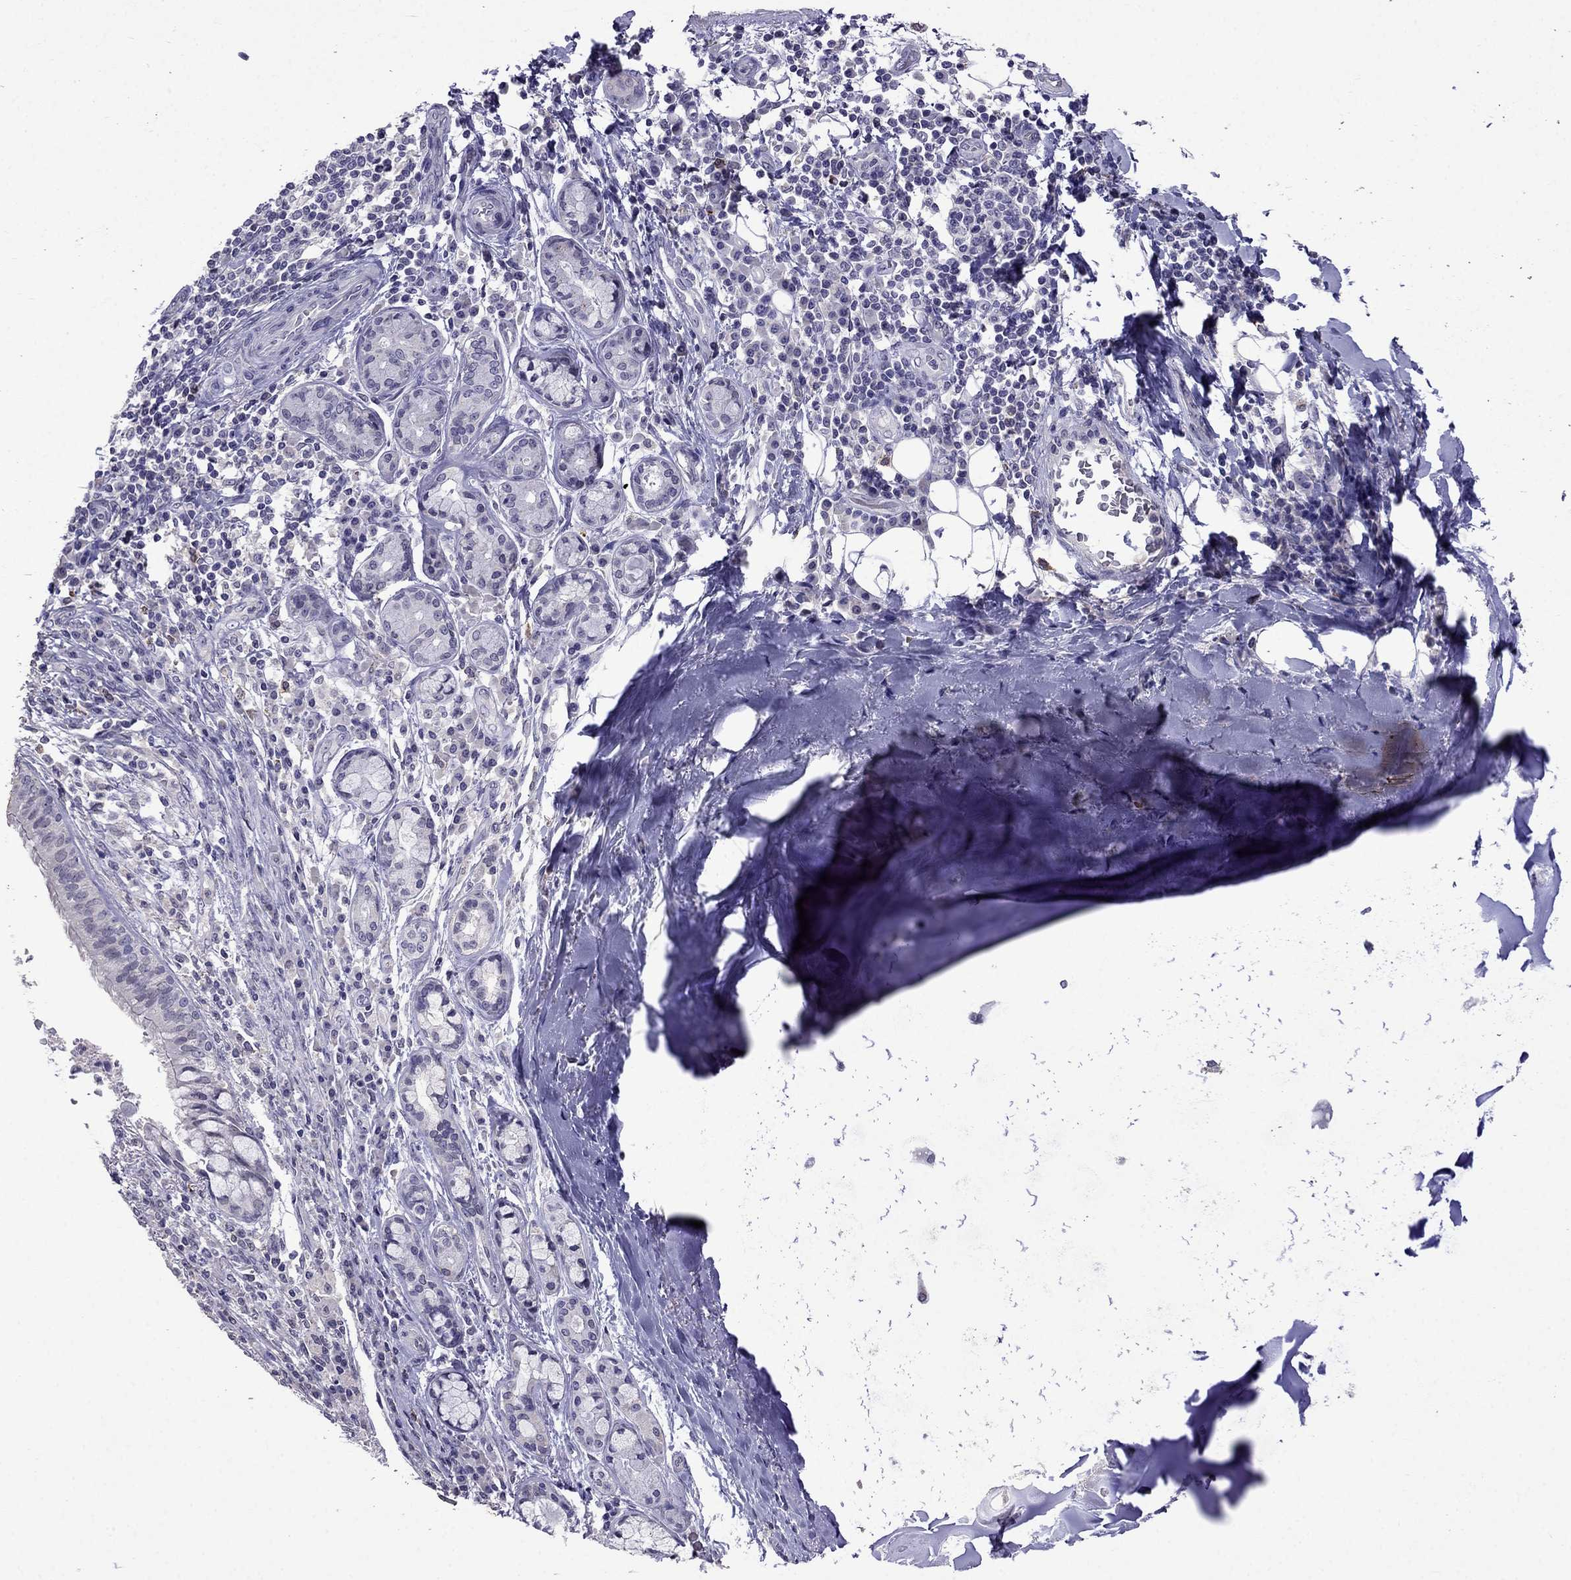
{"staining": {"intensity": "negative", "quantity": "none", "location": "none"}, "tissue": "bronchus", "cell_type": "Respiratory epithelial cells", "image_type": "normal", "snomed": [{"axis": "morphology", "description": "Normal tissue, NOS"}, {"axis": "morphology", "description": "Squamous cell carcinoma, NOS"}, {"axis": "topography", "description": "Bronchus"}, {"axis": "topography", "description": "Lung"}], "caption": "Histopathology image shows no significant protein expression in respiratory epithelial cells of normal bronchus.", "gene": "AQP9", "patient": {"sex": "male", "age": 69}}